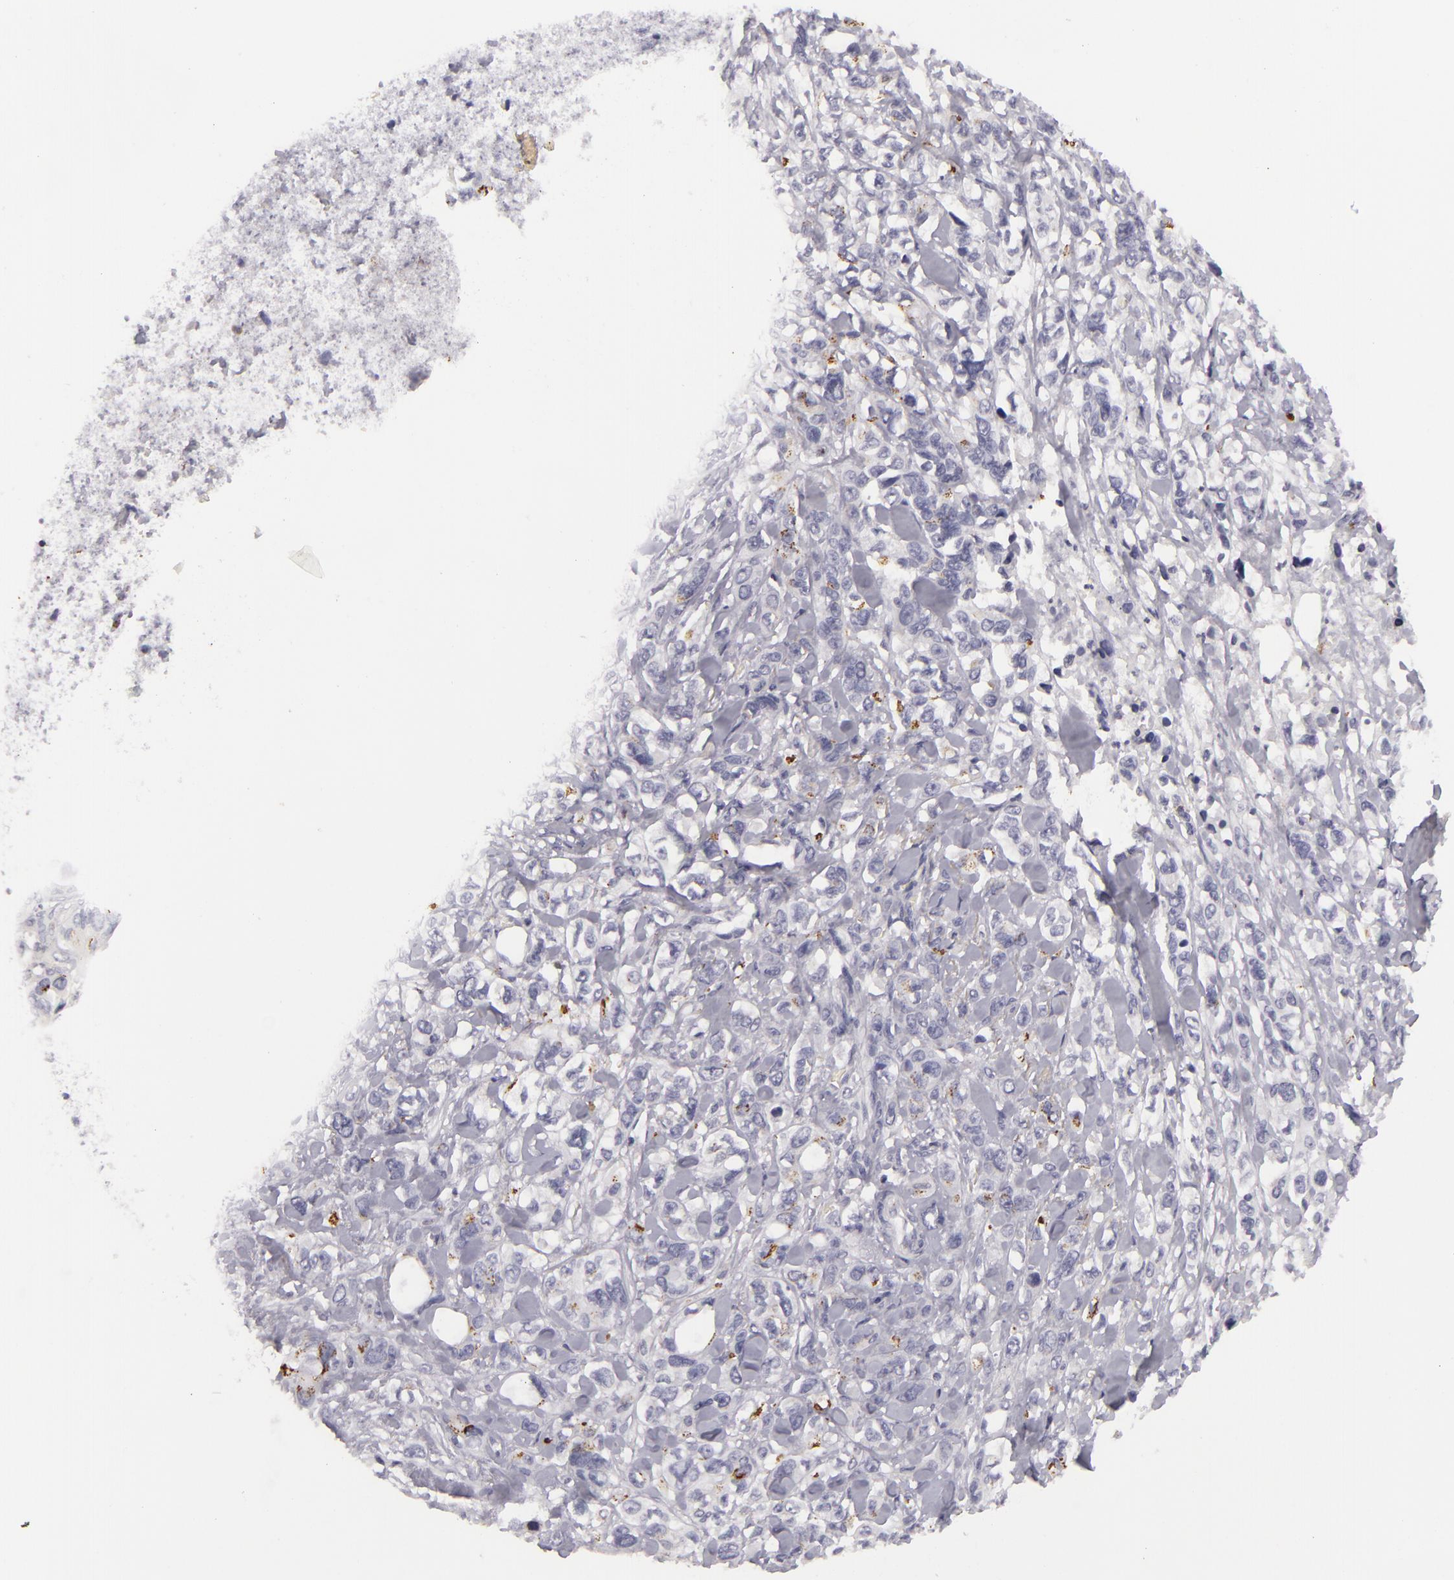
{"staining": {"intensity": "negative", "quantity": "none", "location": "none"}, "tissue": "stomach cancer", "cell_type": "Tumor cells", "image_type": "cancer", "snomed": [{"axis": "morphology", "description": "Adenocarcinoma, NOS"}, {"axis": "topography", "description": "Stomach, upper"}], "caption": "Adenocarcinoma (stomach) stained for a protein using immunohistochemistry demonstrates no staining tumor cells.", "gene": "KCNAB2", "patient": {"sex": "male", "age": 47}}